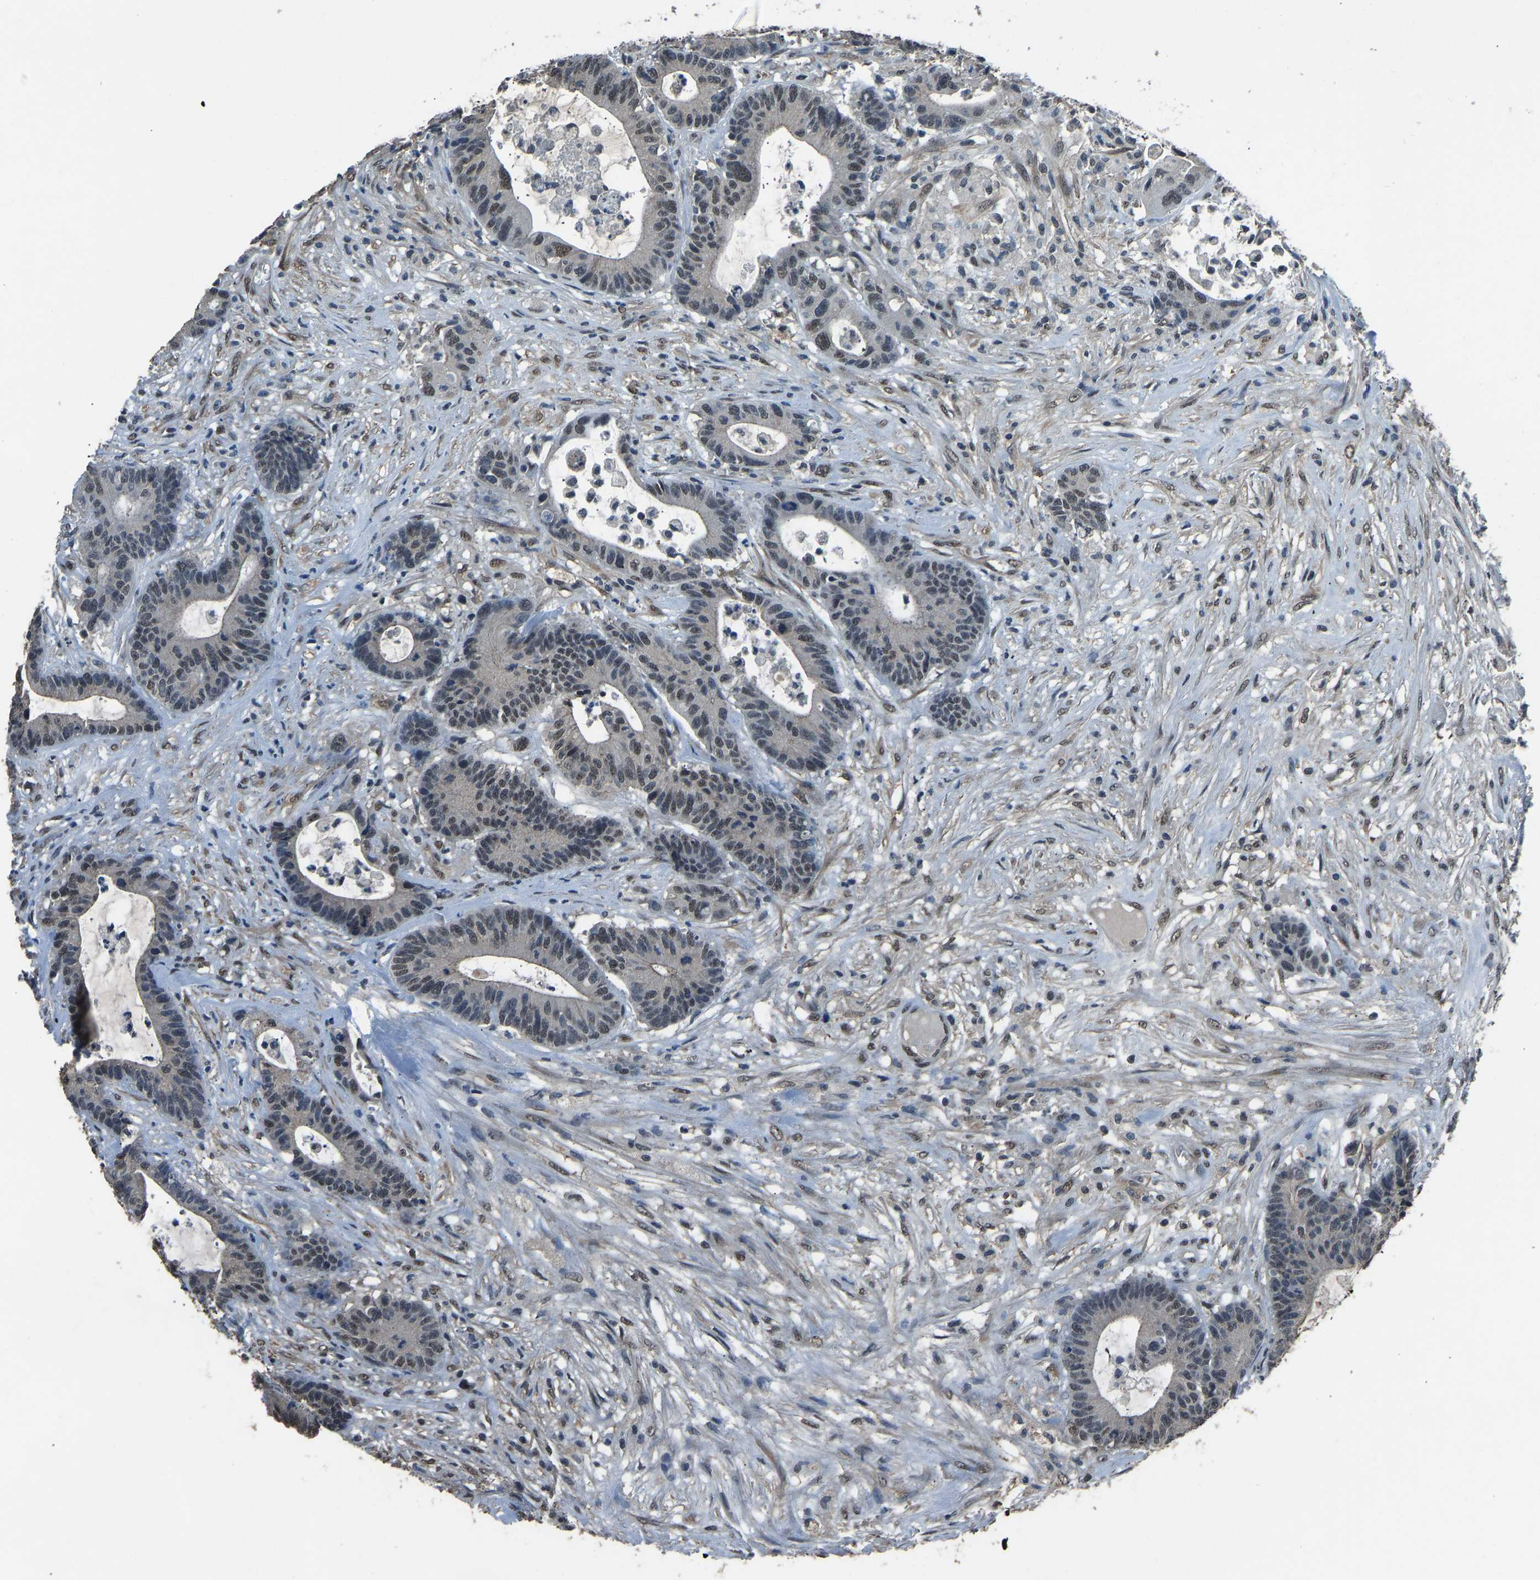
{"staining": {"intensity": "weak", "quantity": ">75%", "location": "nuclear"}, "tissue": "colorectal cancer", "cell_type": "Tumor cells", "image_type": "cancer", "snomed": [{"axis": "morphology", "description": "Adenocarcinoma, NOS"}, {"axis": "topography", "description": "Colon"}], "caption": "Immunohistochemistry (IHC) micrograph of neoplastic tissue: colorectal cancer (adenocarcinoma) stained using immunohistochemistry exhibits low levels of weak protein expression localized specifically in the nuclear of tumor cells, appearing as a nuclear brown color.", "gene": "TOX4", "patient": {"sex": "female", "age": 84}}